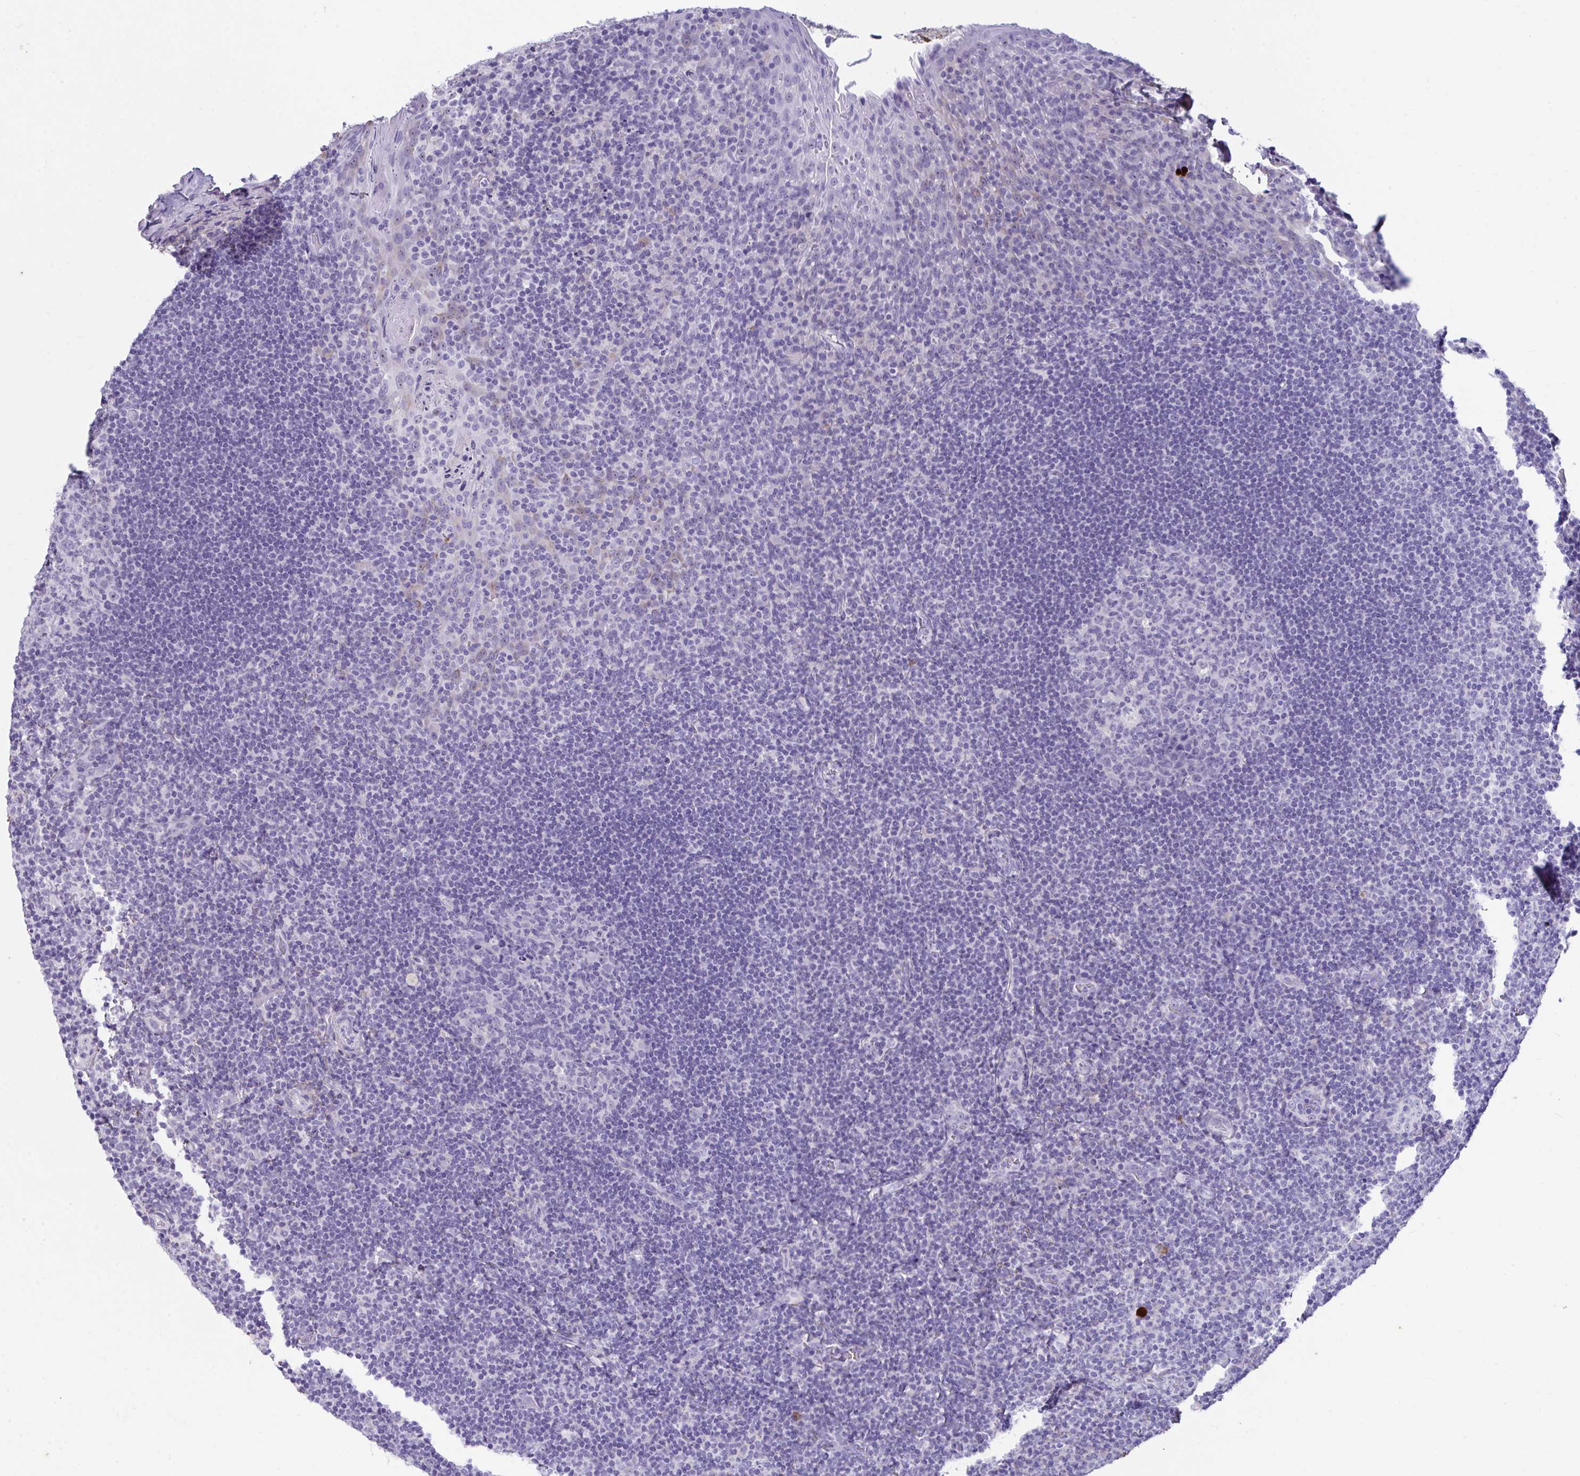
{"staining": {"intensity": "negative", "quantity": "none", "location": "none"}, "tissue": "tonsil", "cell_type": "Germinal center cells", "image_type": "normal", "snomed": [{"axis": "morphology", "description": "Normal tissue, NOS"}, {"axis": "topography", "description": "Tonsil"}], "caption": "A high-resolution micrograph shows immunohistochemistry staining of normal tonsil, which demonstrates no significant staining in germinal center cells.", "gene": "LHFPL6", "patient": {"sex": "male", "age": 17}}